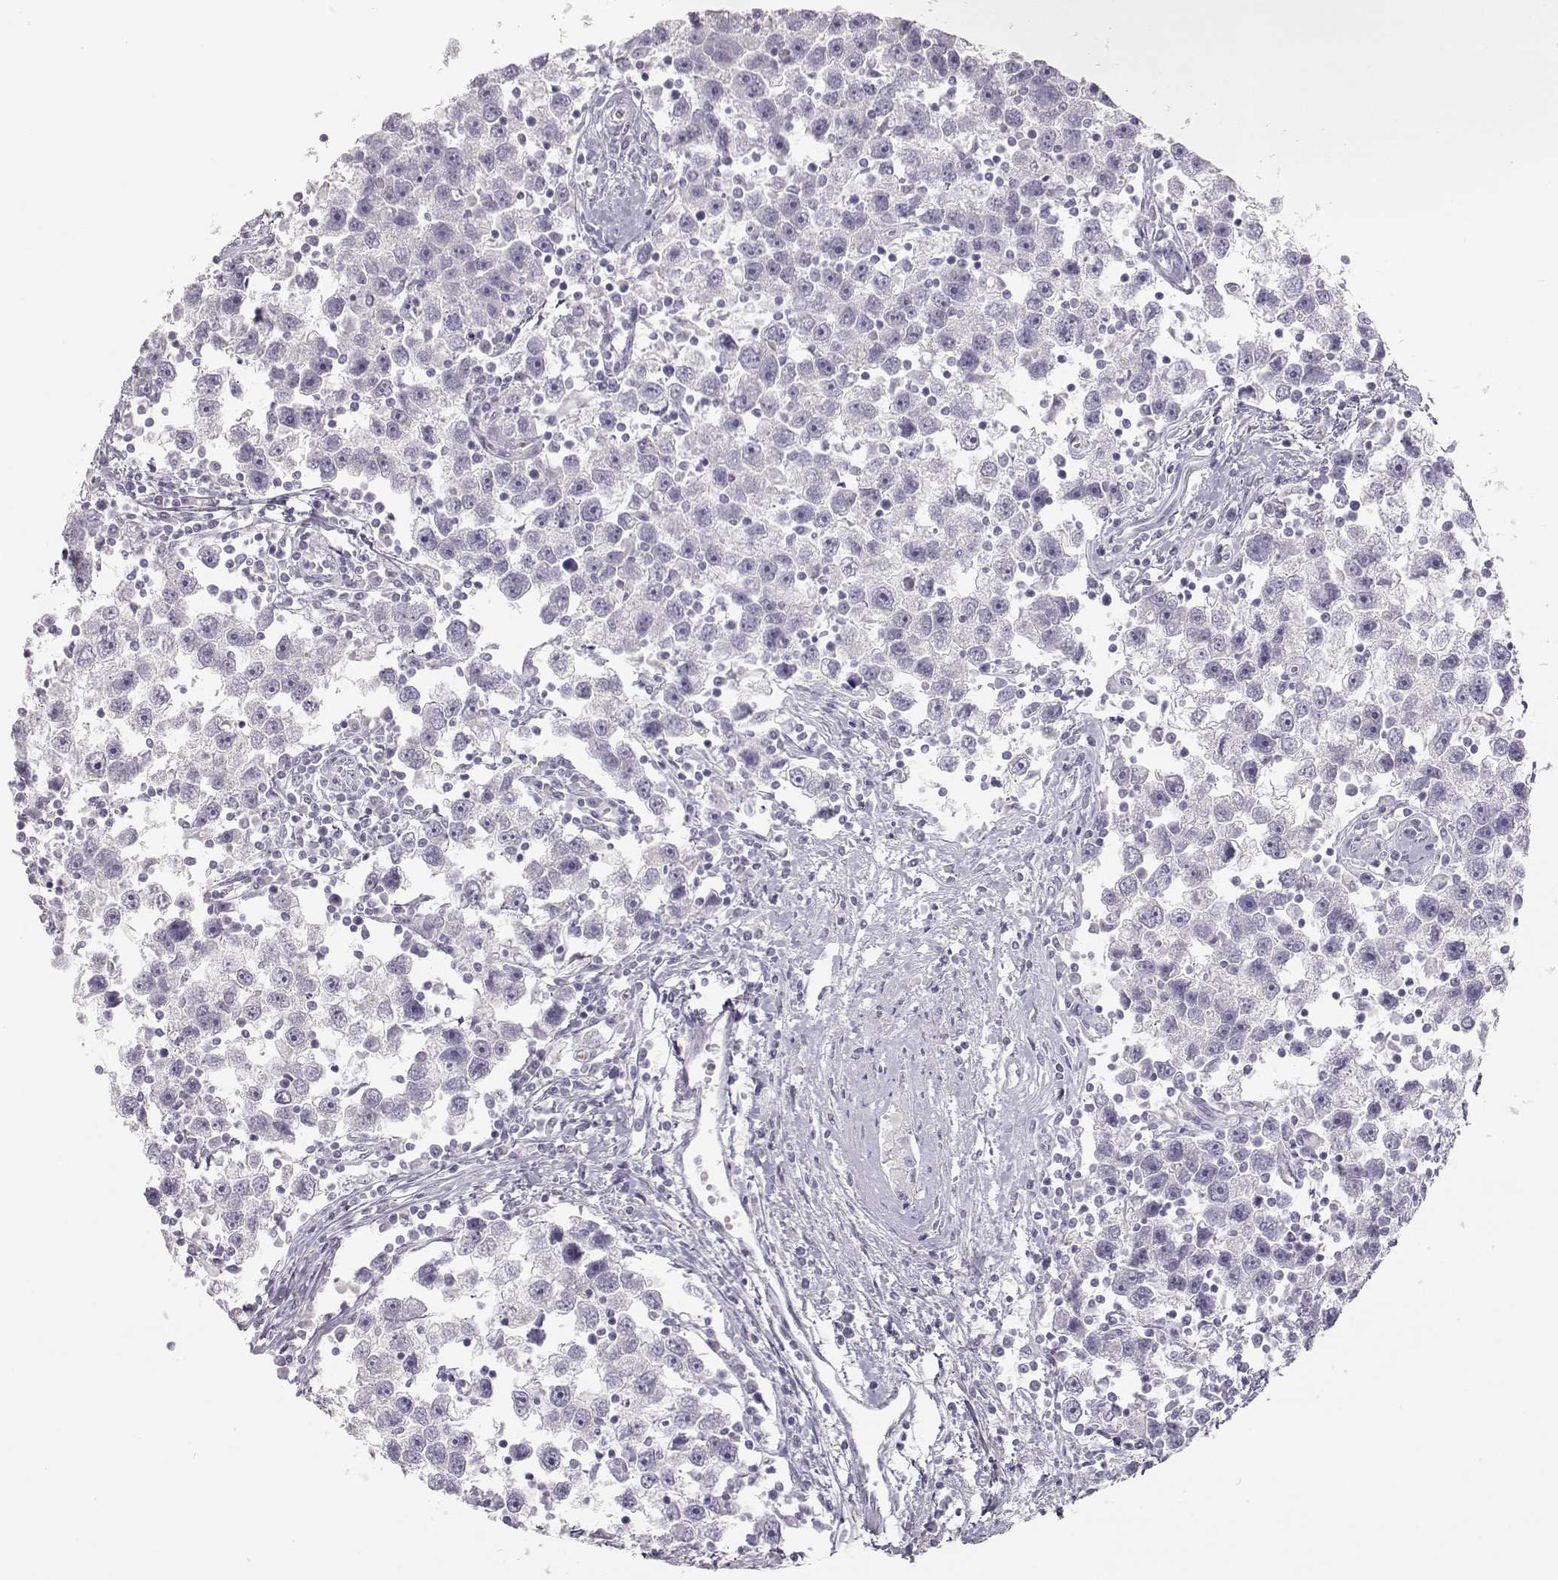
{"staining": {"intensity": "negative", "quantity": "none", "location": "none"}, "tissue": "testis cancer", "cell_type": "Tumor cells", "image_type": "cancer", "snomed": [{"axis": "morphology", "description": "Seminoma, NOS"}, {"axis": "topography", "description": "Testis"}], "caption": "Tumor cells are negative for brown protein staining in testis cancer (seminoma).", "gene": "LEPR", "patient": {"sex": "male", "age": 30}}